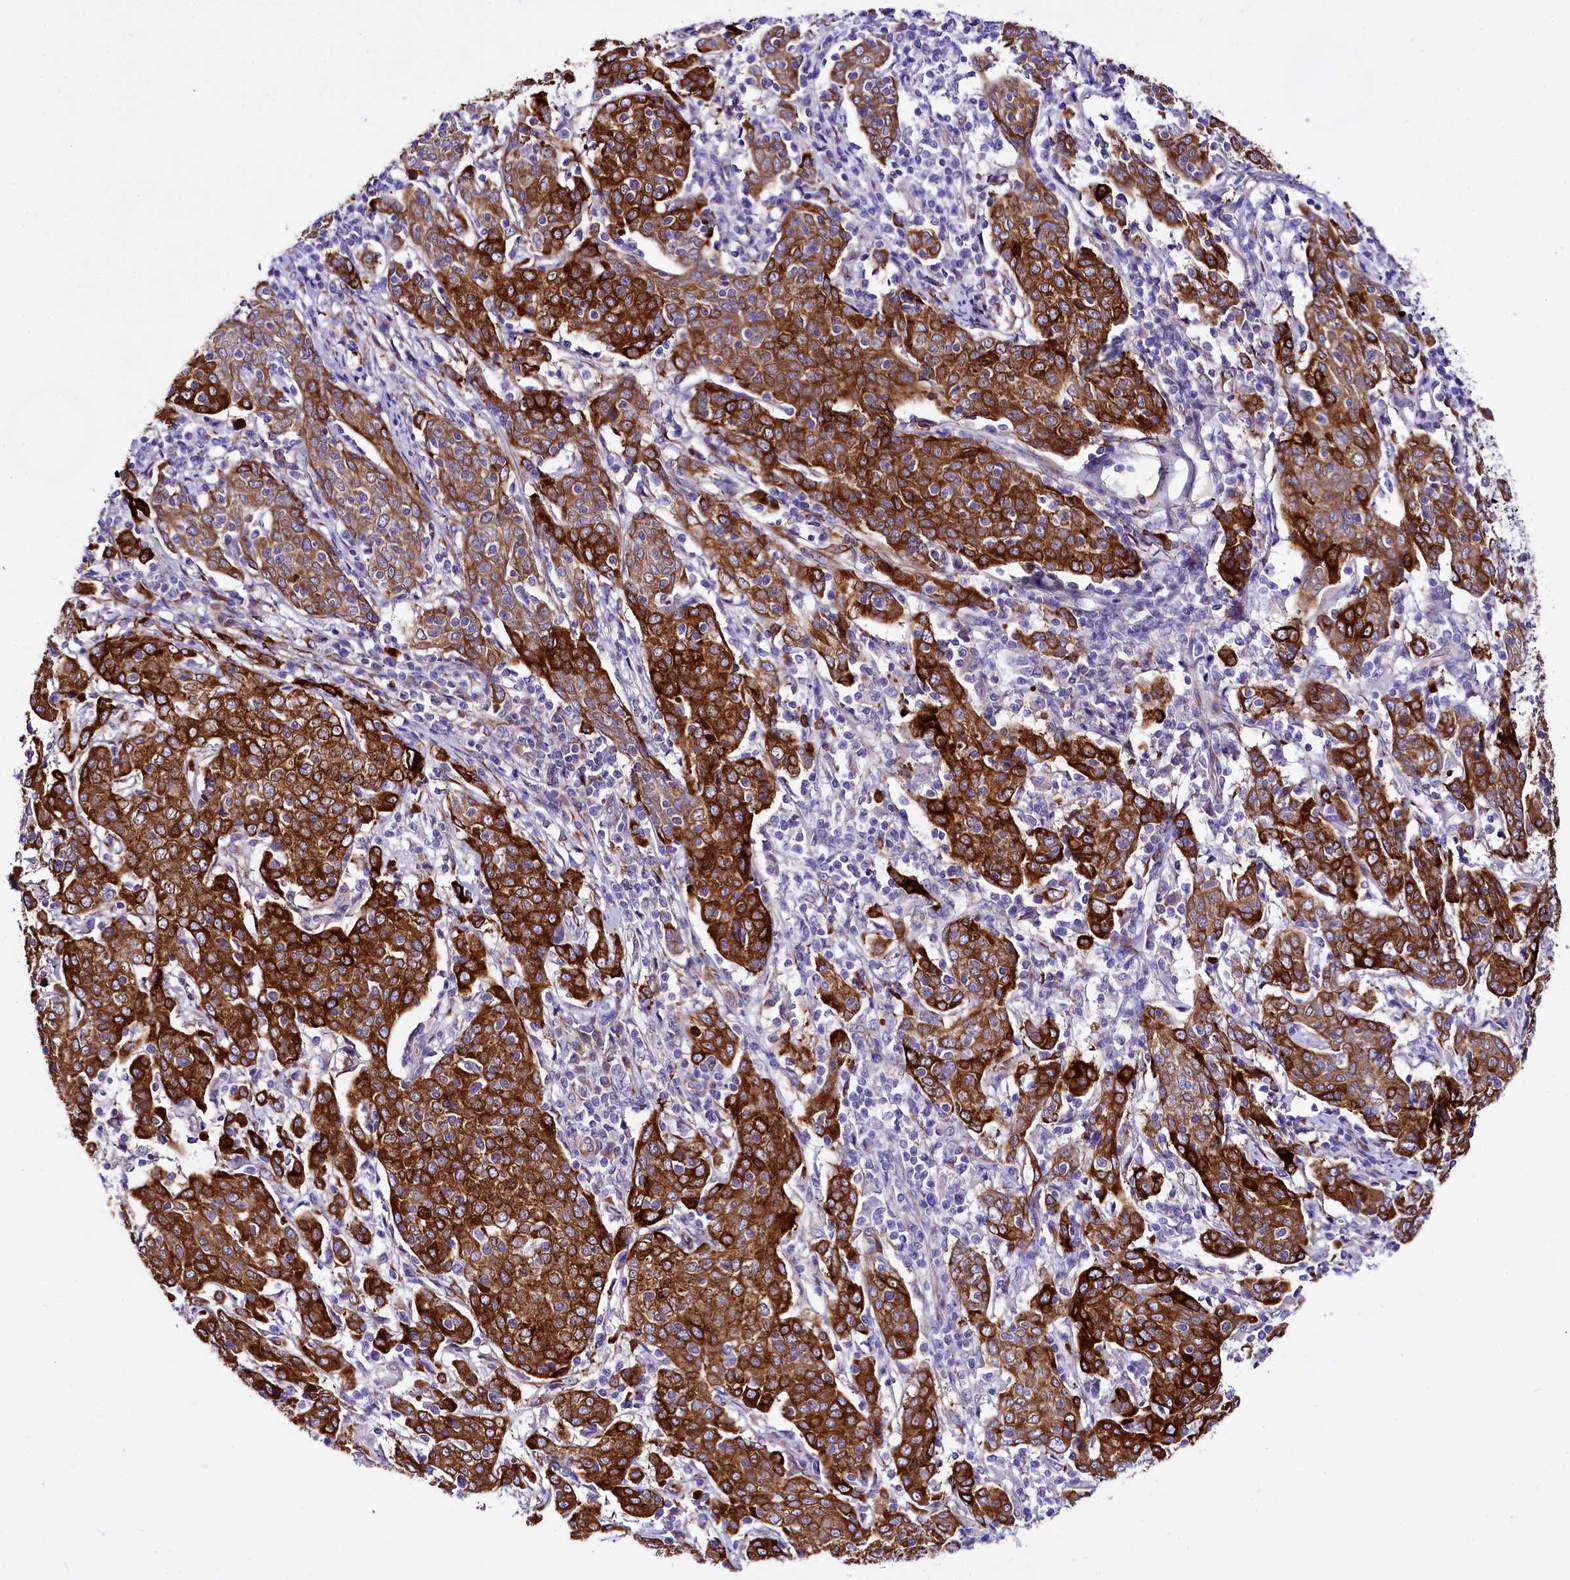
{"staining": {"intensity": "strong", "quantity": ">75%", "location": "cytoplasmic/membranous"}, "tissue": "cervical cancer", "cell_type": "Tumor cells", "image_type": "cancer", "snomed": [{"axis": "morphology", "description": "Squamous cell carcinoma, NOS"}, {"axis": "topography", "description": "Cervix"}], "caption": "Brown immunohistochemical staining in cervical cancer displays strong cytoplasmic/membranous expression in approximately >75% of tumor cells. The protein of interest is shown in brown color, while the nuclei are stained blue.", "gene": "A2ML1", "patient": {"sex": "female", "age": 67}}